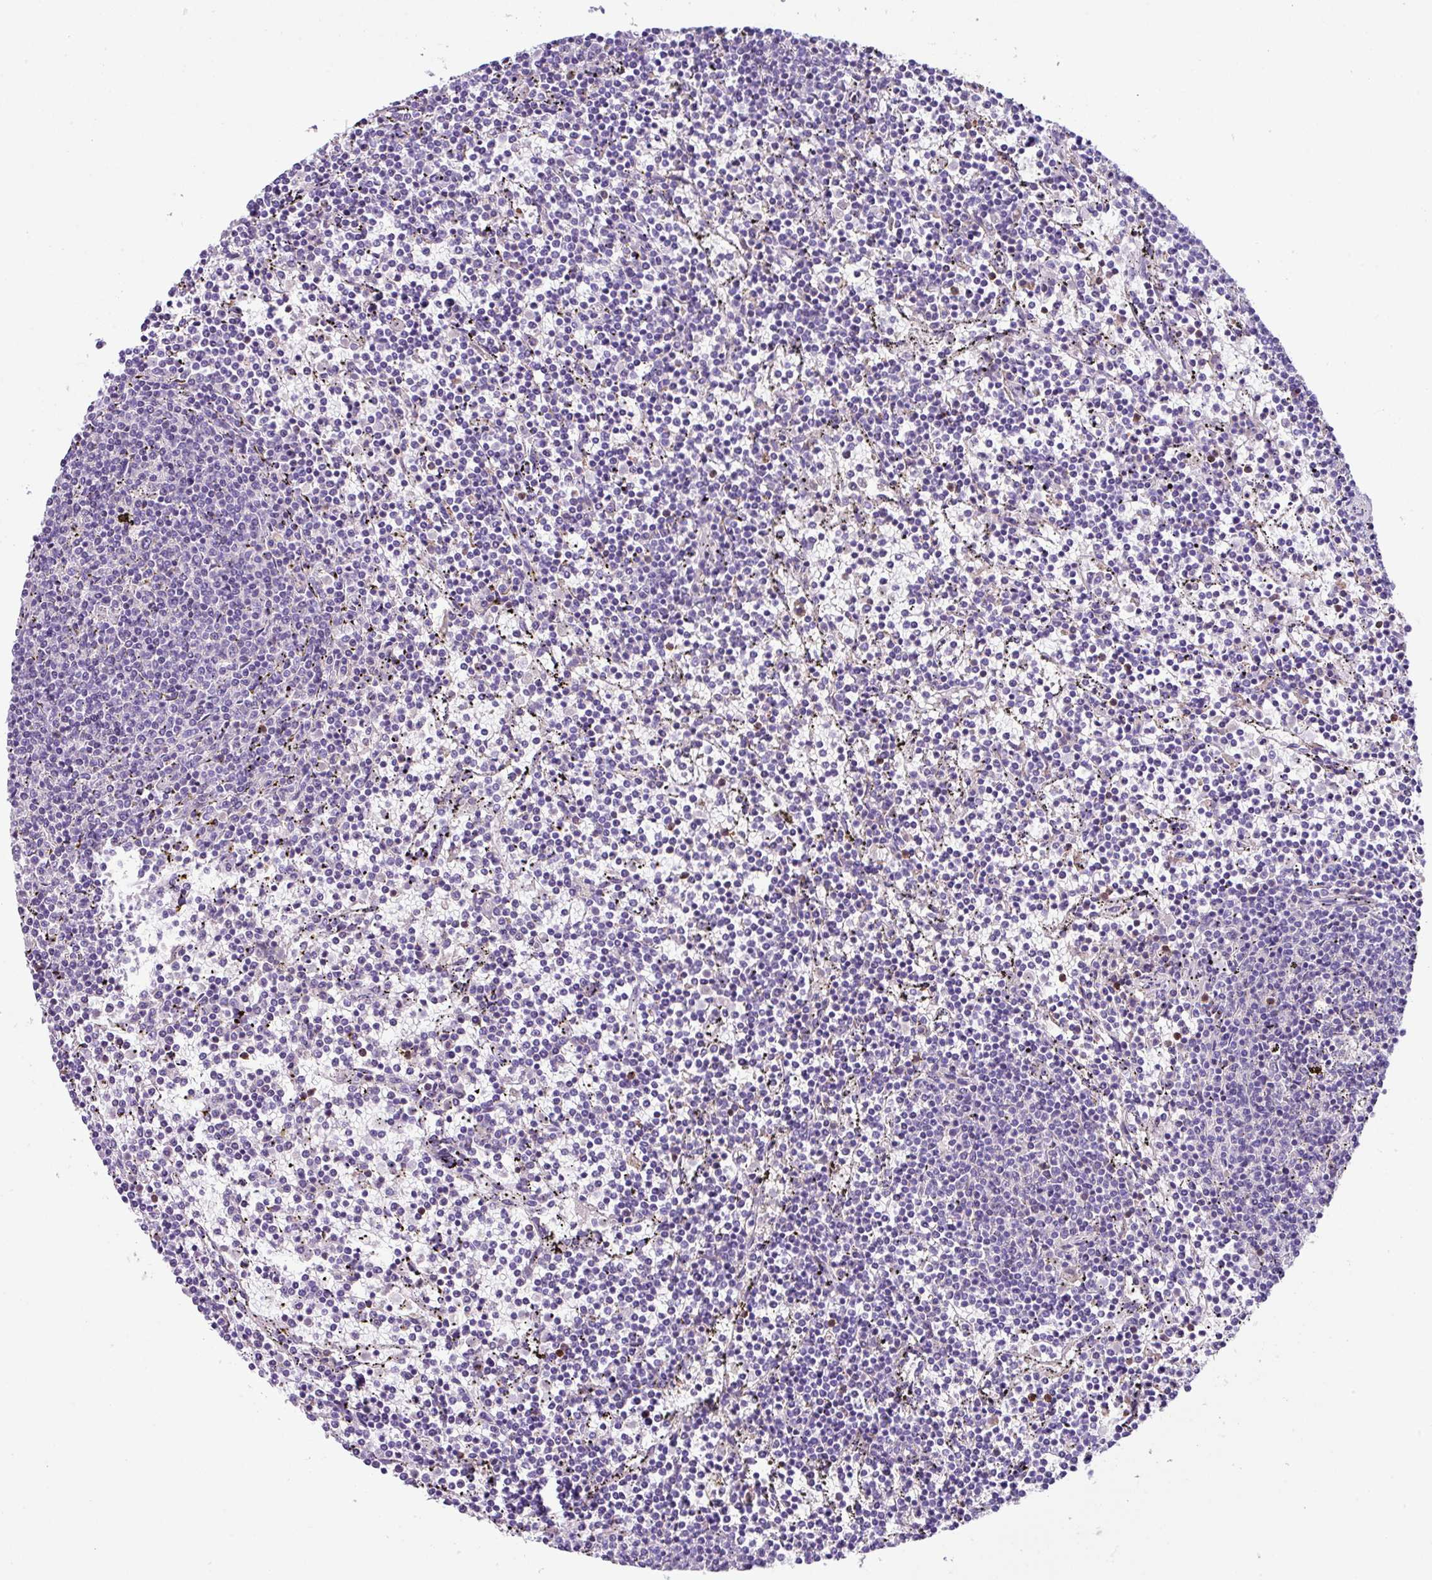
{"staining": {"intensity": "negative", "quantity": "none", "location": "none"}, "tissue": "lymphoma", "cell_type": "Tumor cells", "image_type": "cancer", "snomed": [{"axis": "morphology", "description": "Malignant lymphoma, non-Hodgkin's type, Low grade"}, {"axis": "topography", "description": "Spleen"}], "caption": "Image shows no protein expression in tumor cells of malignant lymphoma, non-Hodgkin's type (low-grade) tissue.", "gene": "DNAL1", "patient": {"sex": "female", "age": 50}}